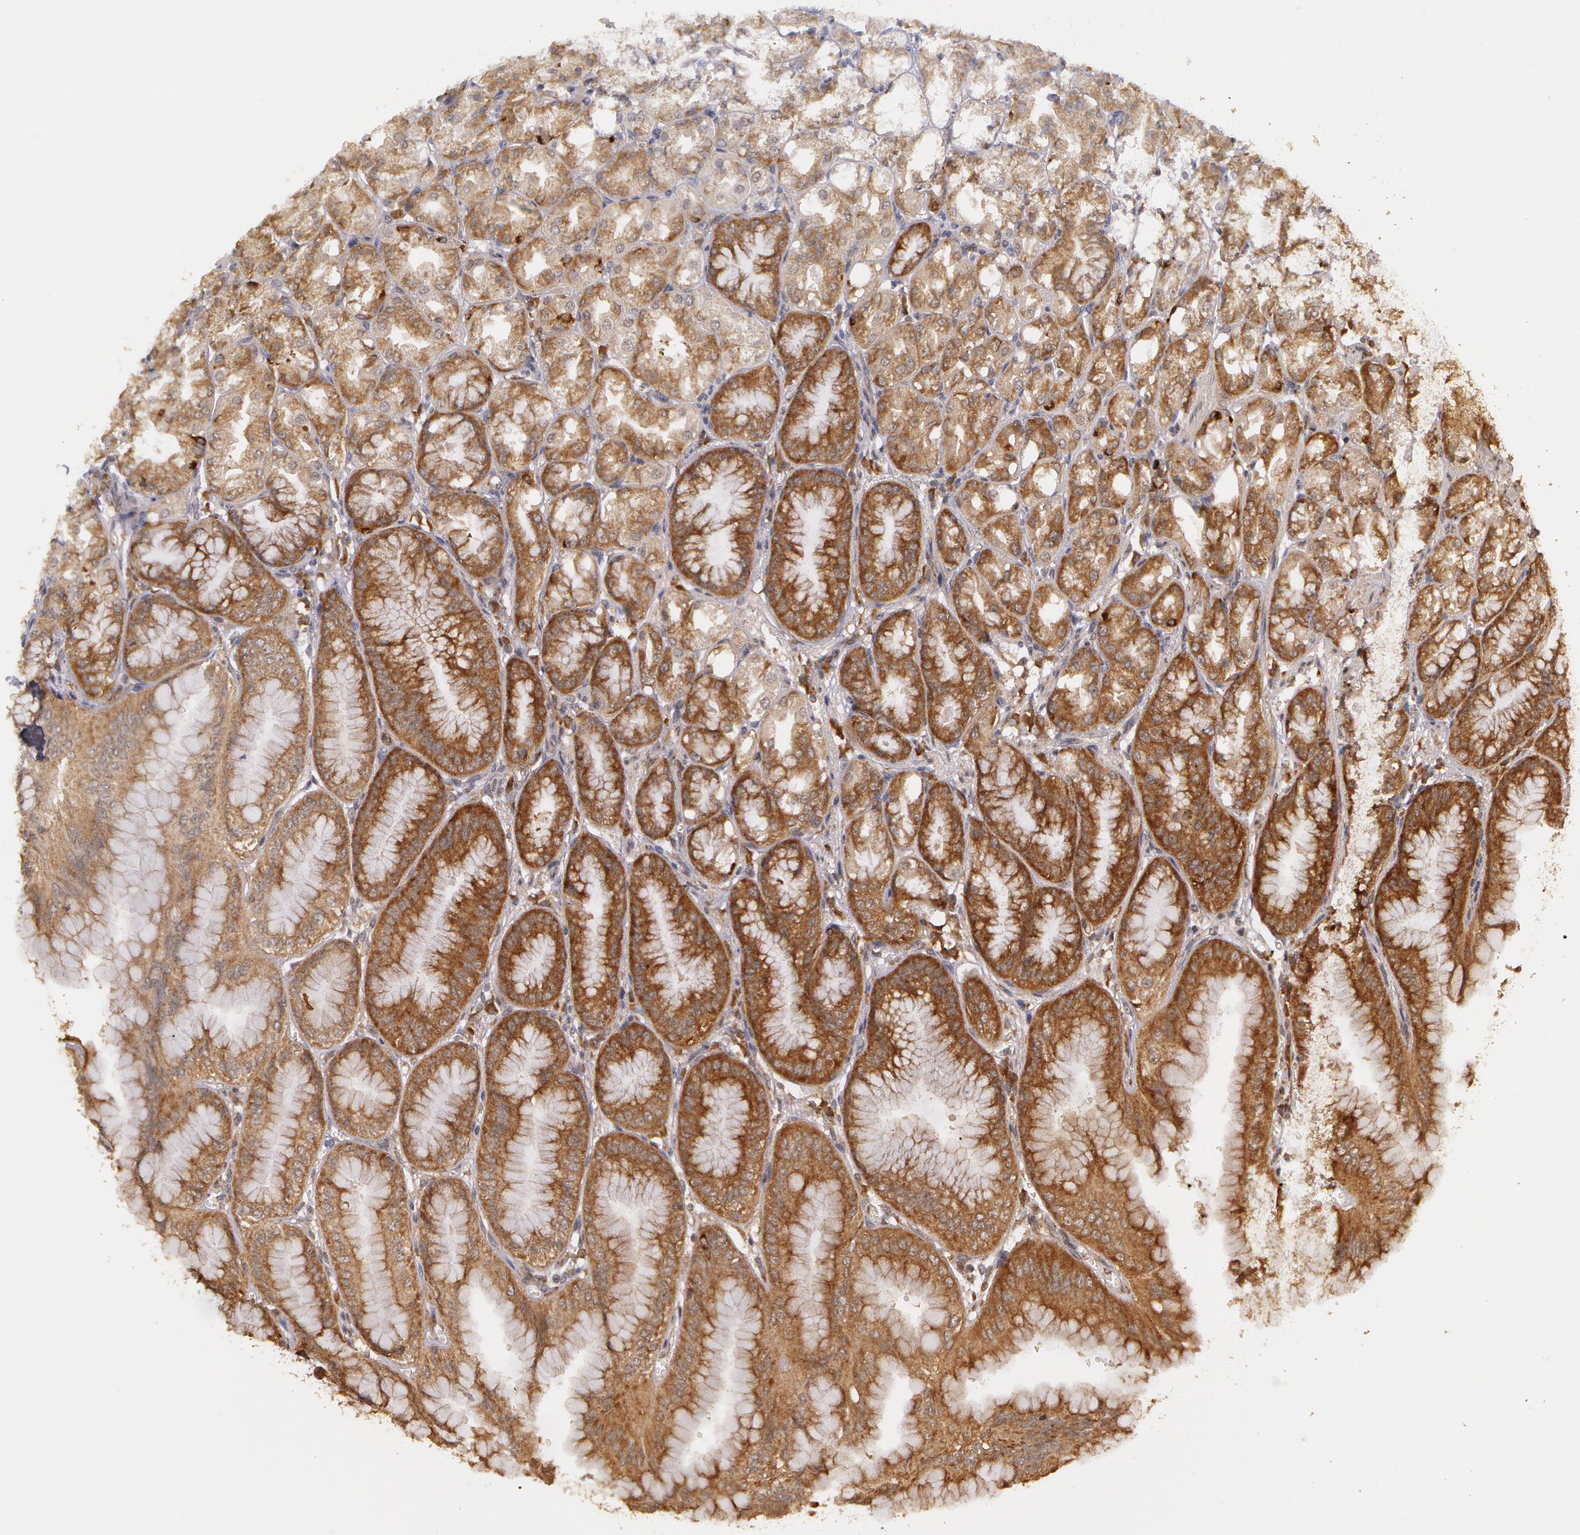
{"staining": {"intensity": "strong", "quantity": ">75%", "location": "cytoplasmic/membranous"}, "tissue": "stomach", "cell_type": "Glandular cells", "image_type": "normal", "snomed": [{"axis": "morphology", "description": "Normal tissue, NOS"}, {"axis": "topography", "description": "Stomach, lower"}], "caption": "Protein staining of benign stomach reveals strong cytoplasmic/membranous staining in approximately >75% of glandular cells. Using DAB (brown) and hematoxylin (blue) stains, captured at high magnification using brightfield microscopy.", "gene": "ASCC2", "patient": {"sex": "male", "age": 71}}